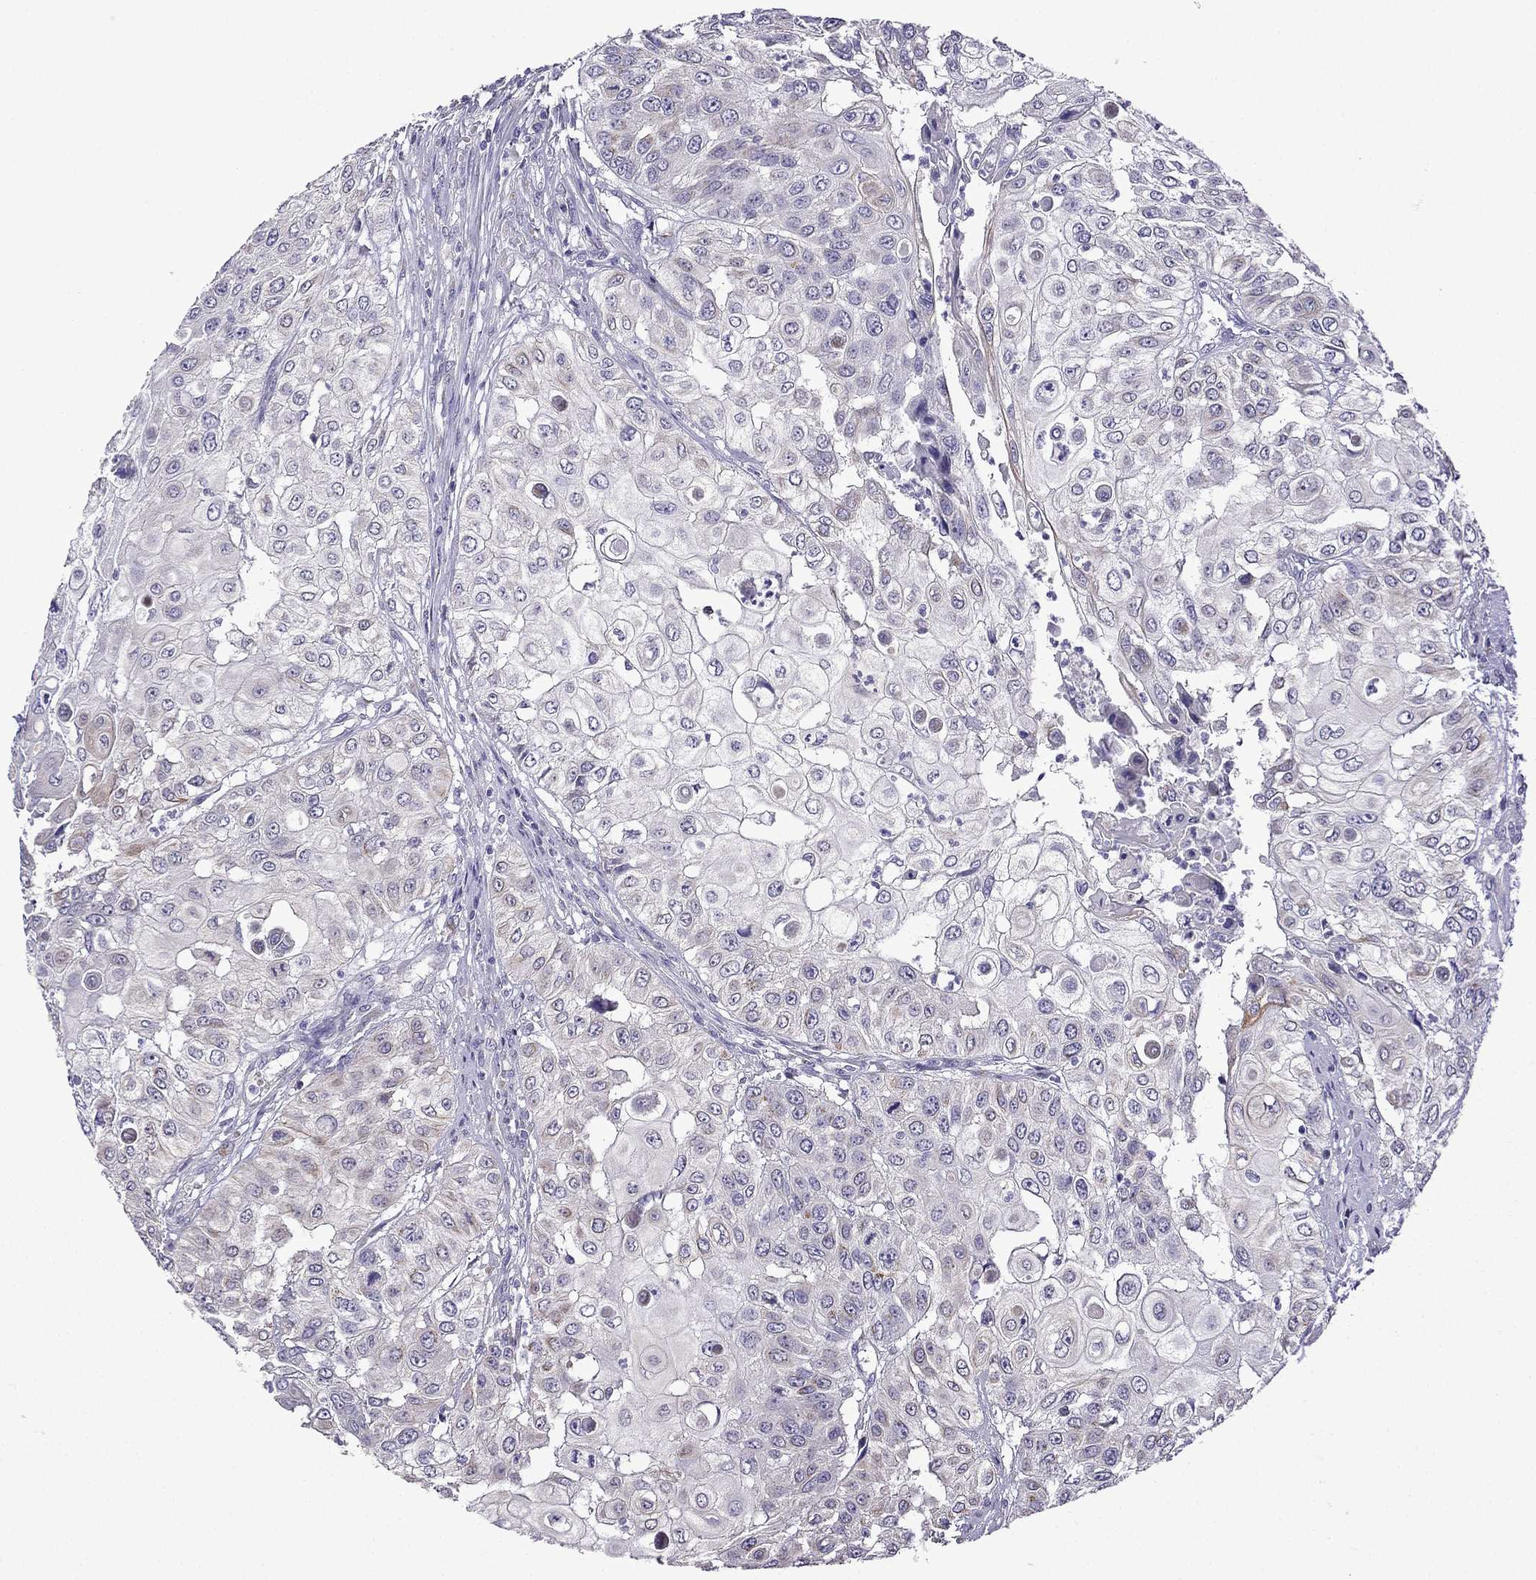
{"staining": {"intensity": "negative", "quantity": "none", "location": "none"}, "tissue": "urothelial cancer", "cell_type": "Tumor cells", "image_type": "cancer", "snomed": [{"axis": "morphology", "description": "Urothelial carcinoma, High grade"}, {"axis": "topography", "description": "Urinary bladder"}], "caption": "IHC photomicrograph of human urothelial carcinoma (high-grade) stained for a protein (brown), which displays no positivity in tumor cells.", "gene": "TTN", "patient": {"sex": "female", "age": 79}}